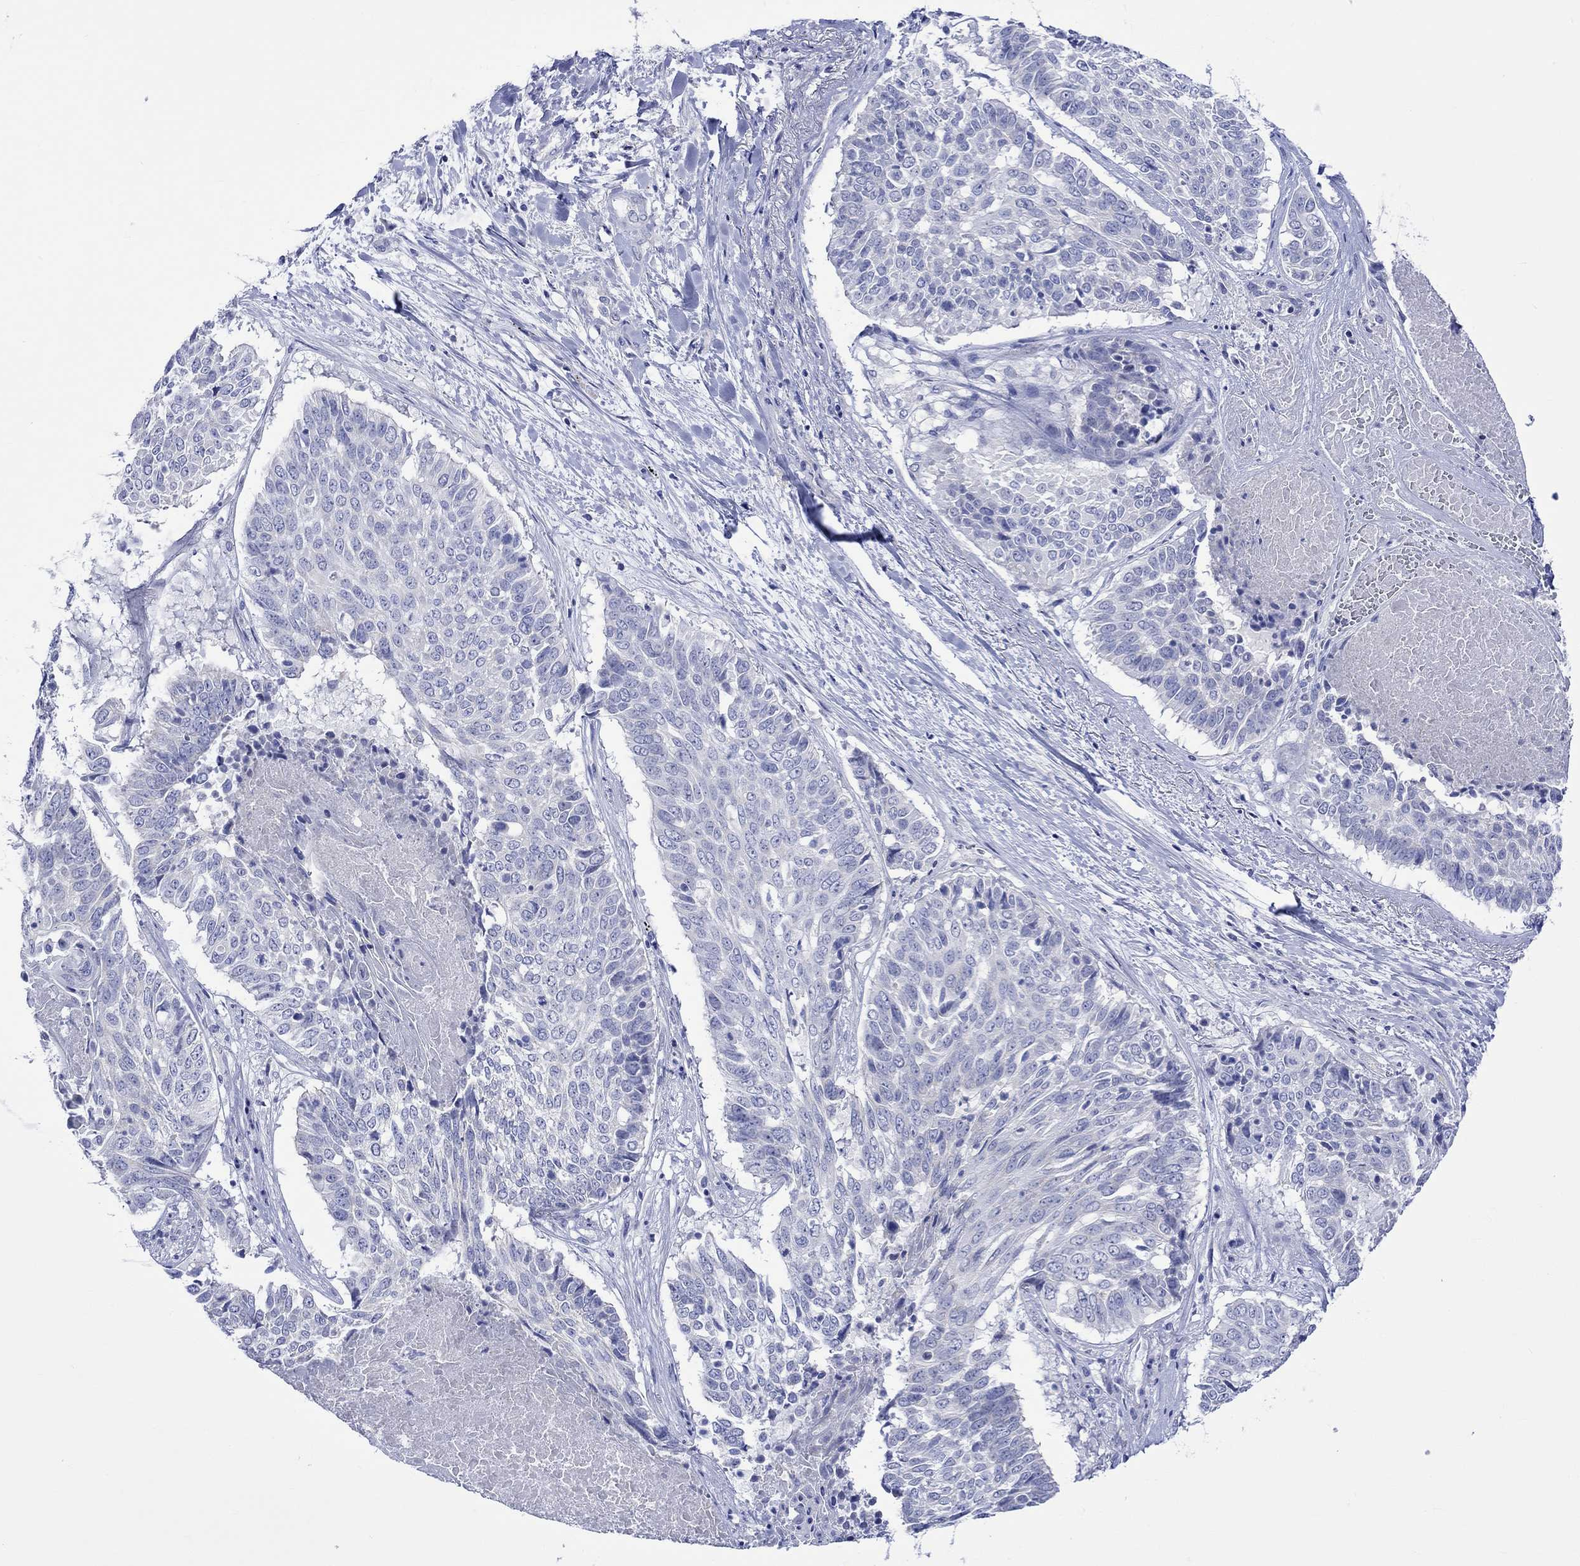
{"staining": {"intensity": "negative", "quantity": "none", "location": "none"}, "tissue": "lung cancer", "cell_type": "Tumor cells", "image_type": "cancer", "snomed": [{"axis": "morphology", "description": "Squamous cell carcinoma, NOS"}, {"axis": "topography", "description": "Lung"}], "caption": "This is an IHC image of human squamous cell carcinoma (lung). There is no positivity in tumor cells.", "gene": "HARBI1", "patient": {"sex": "male", "age": 64}}